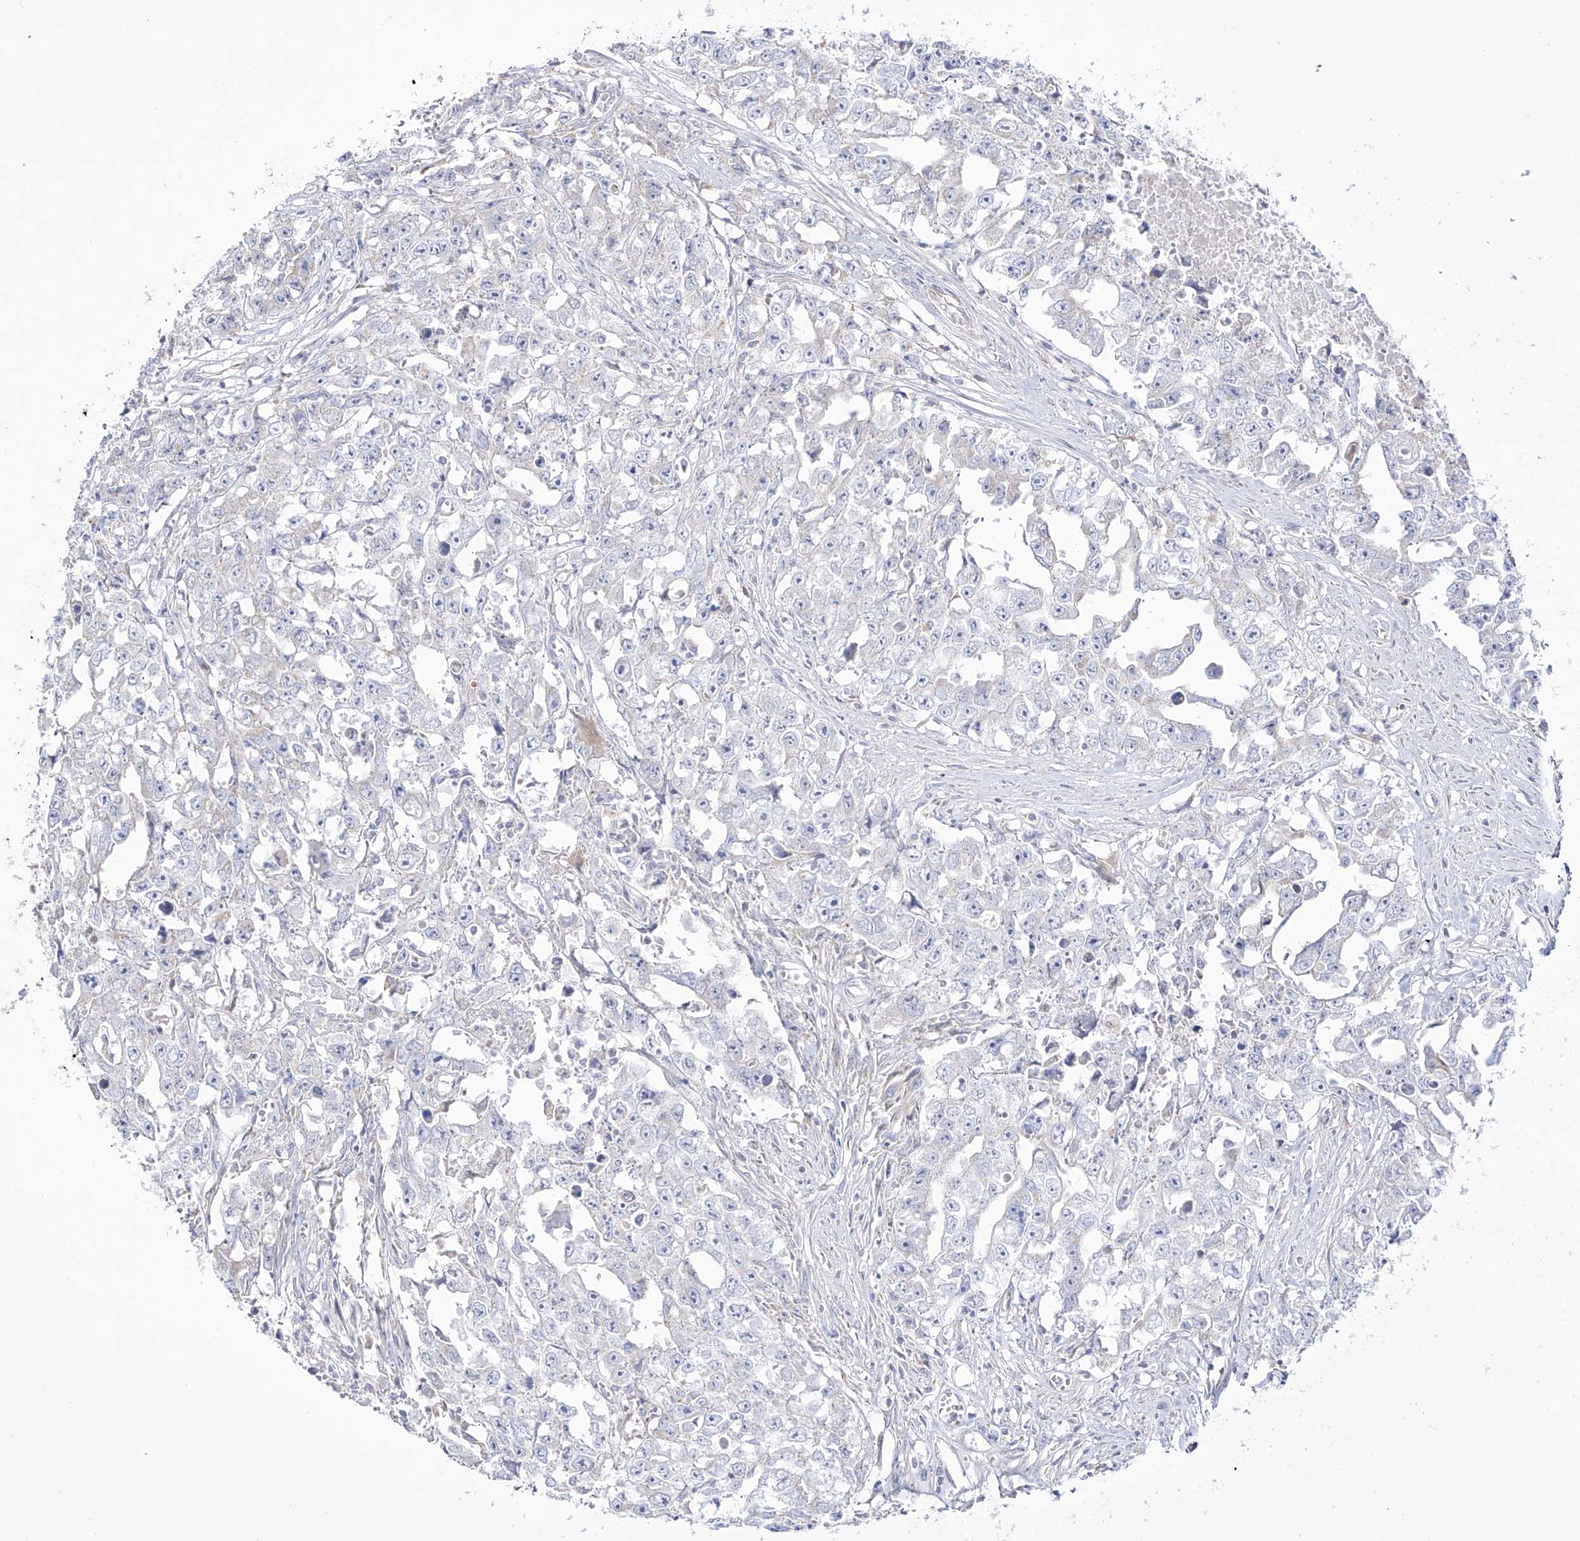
{"staining": {"intensity": "negative", "quantity": "none", "location": "none"}, "tissue": "testis cancer", "cell_type": "Tumor cells", "image_type": "cancer", "snomed": [{"axis": "morphology", "description": "Seminoma, NOS"}, {"axis": "morphology", "description": "Carcinoma, Embryonal, NOS"}, {"axis": "topography", "description": "Testis"}], "caption": "A histopathology image of human testis embryonal carcinoma is negative for staining in tumor cells.", "gene": "RCHY1", "patient": {"sex": "male", "age": 43}}